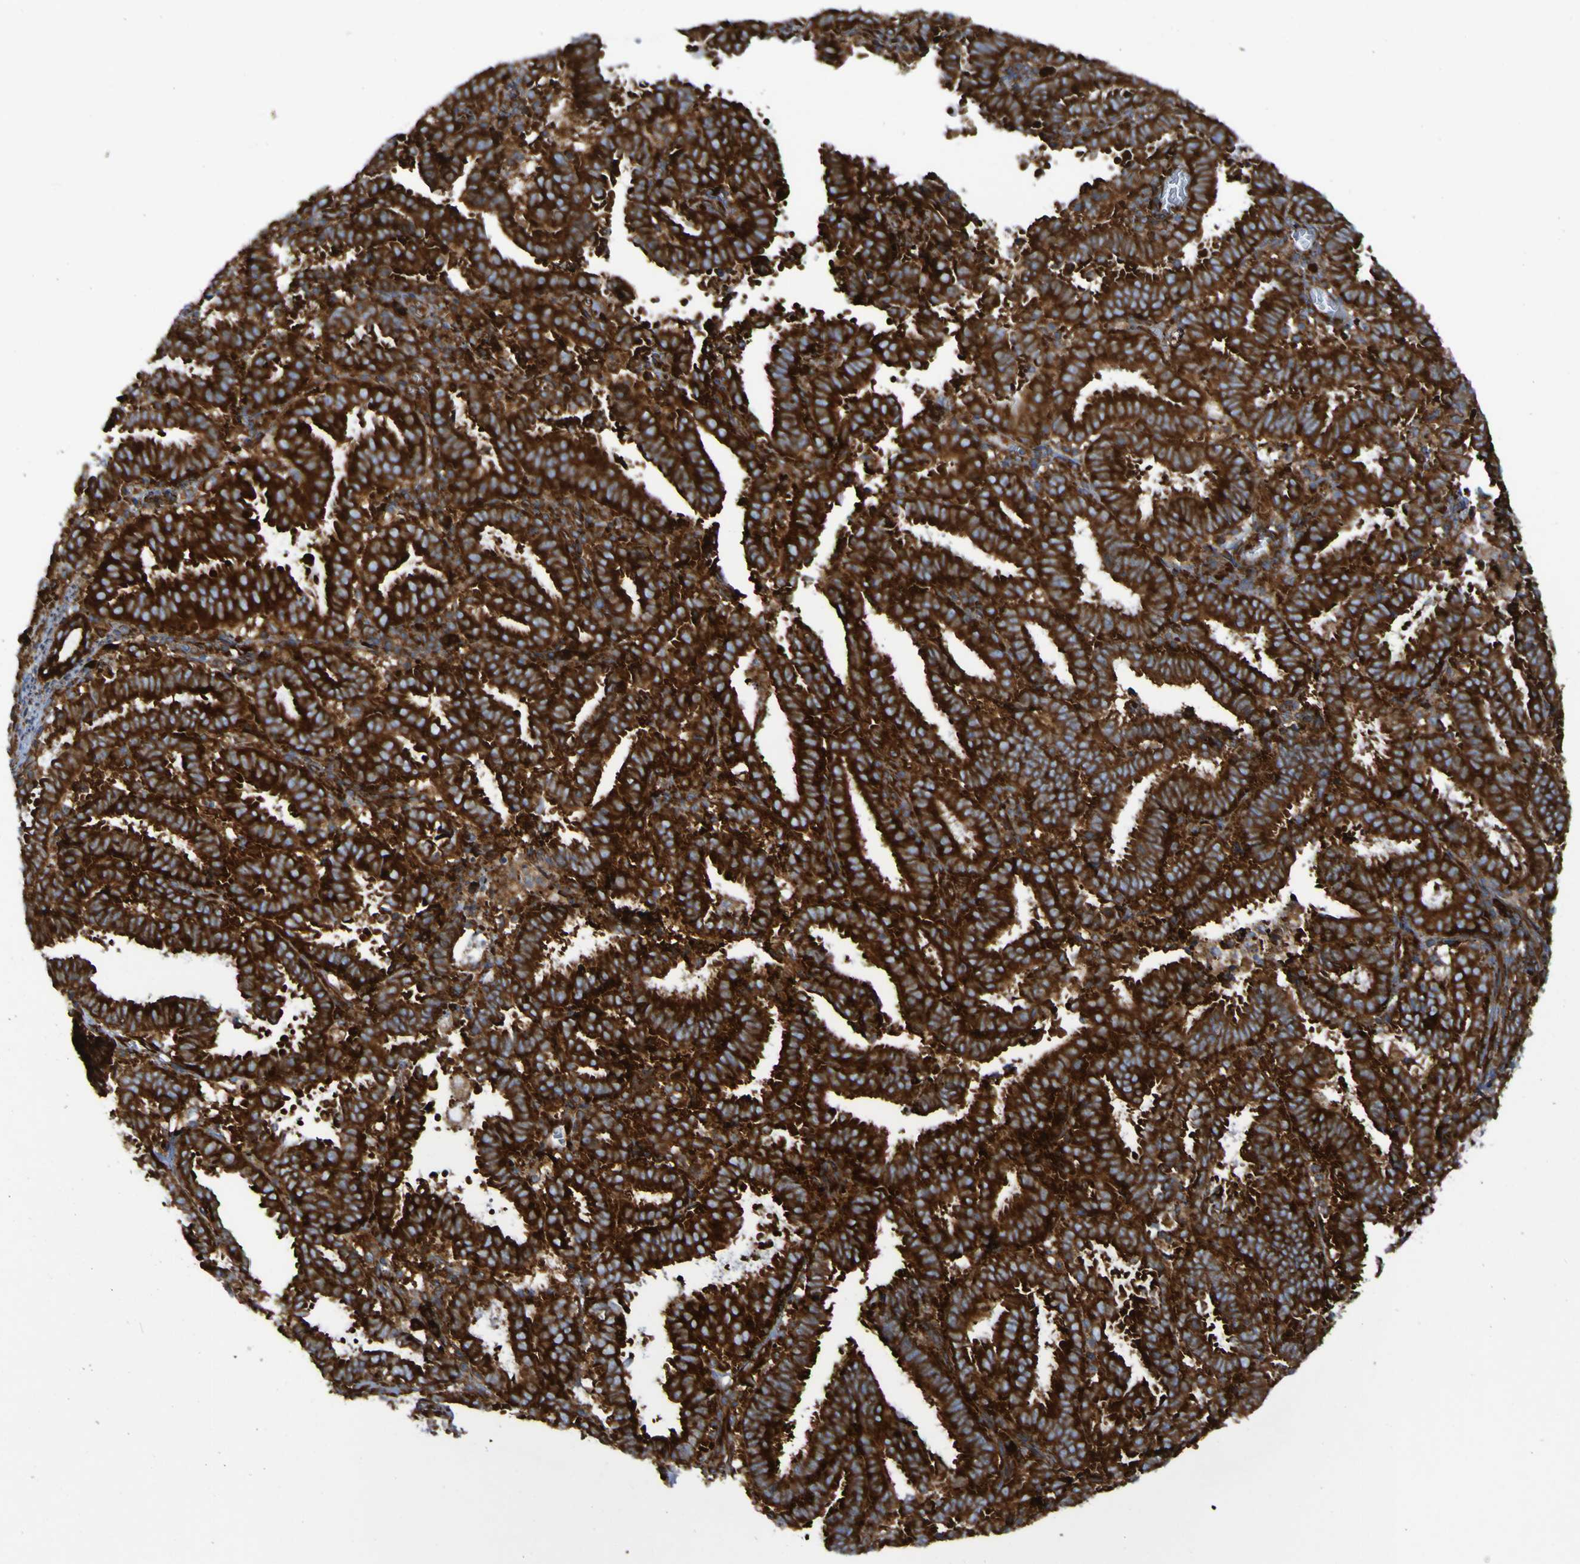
{"staining": {"intensity": "strong", "quantity": ">75%", "location": "cytoplasmic/membranous"}, "tissue": "endometrial cancer", "cell_type": "Tumor cells", "image_type": "cancer", "snomed": [{"axis": "morphology", "description": "Adenocarcinoma, NOS"}, {"axis": "topography", "description": "Uterus"}], "caption": "The photomicrograph exhibits a brown stain indicating the presence of a protein in the cytoplasmic/membranous of tumor cells in endometrial cancer.", "gene": "RPL10", "patient": {"sex": "female", "age": 83}}